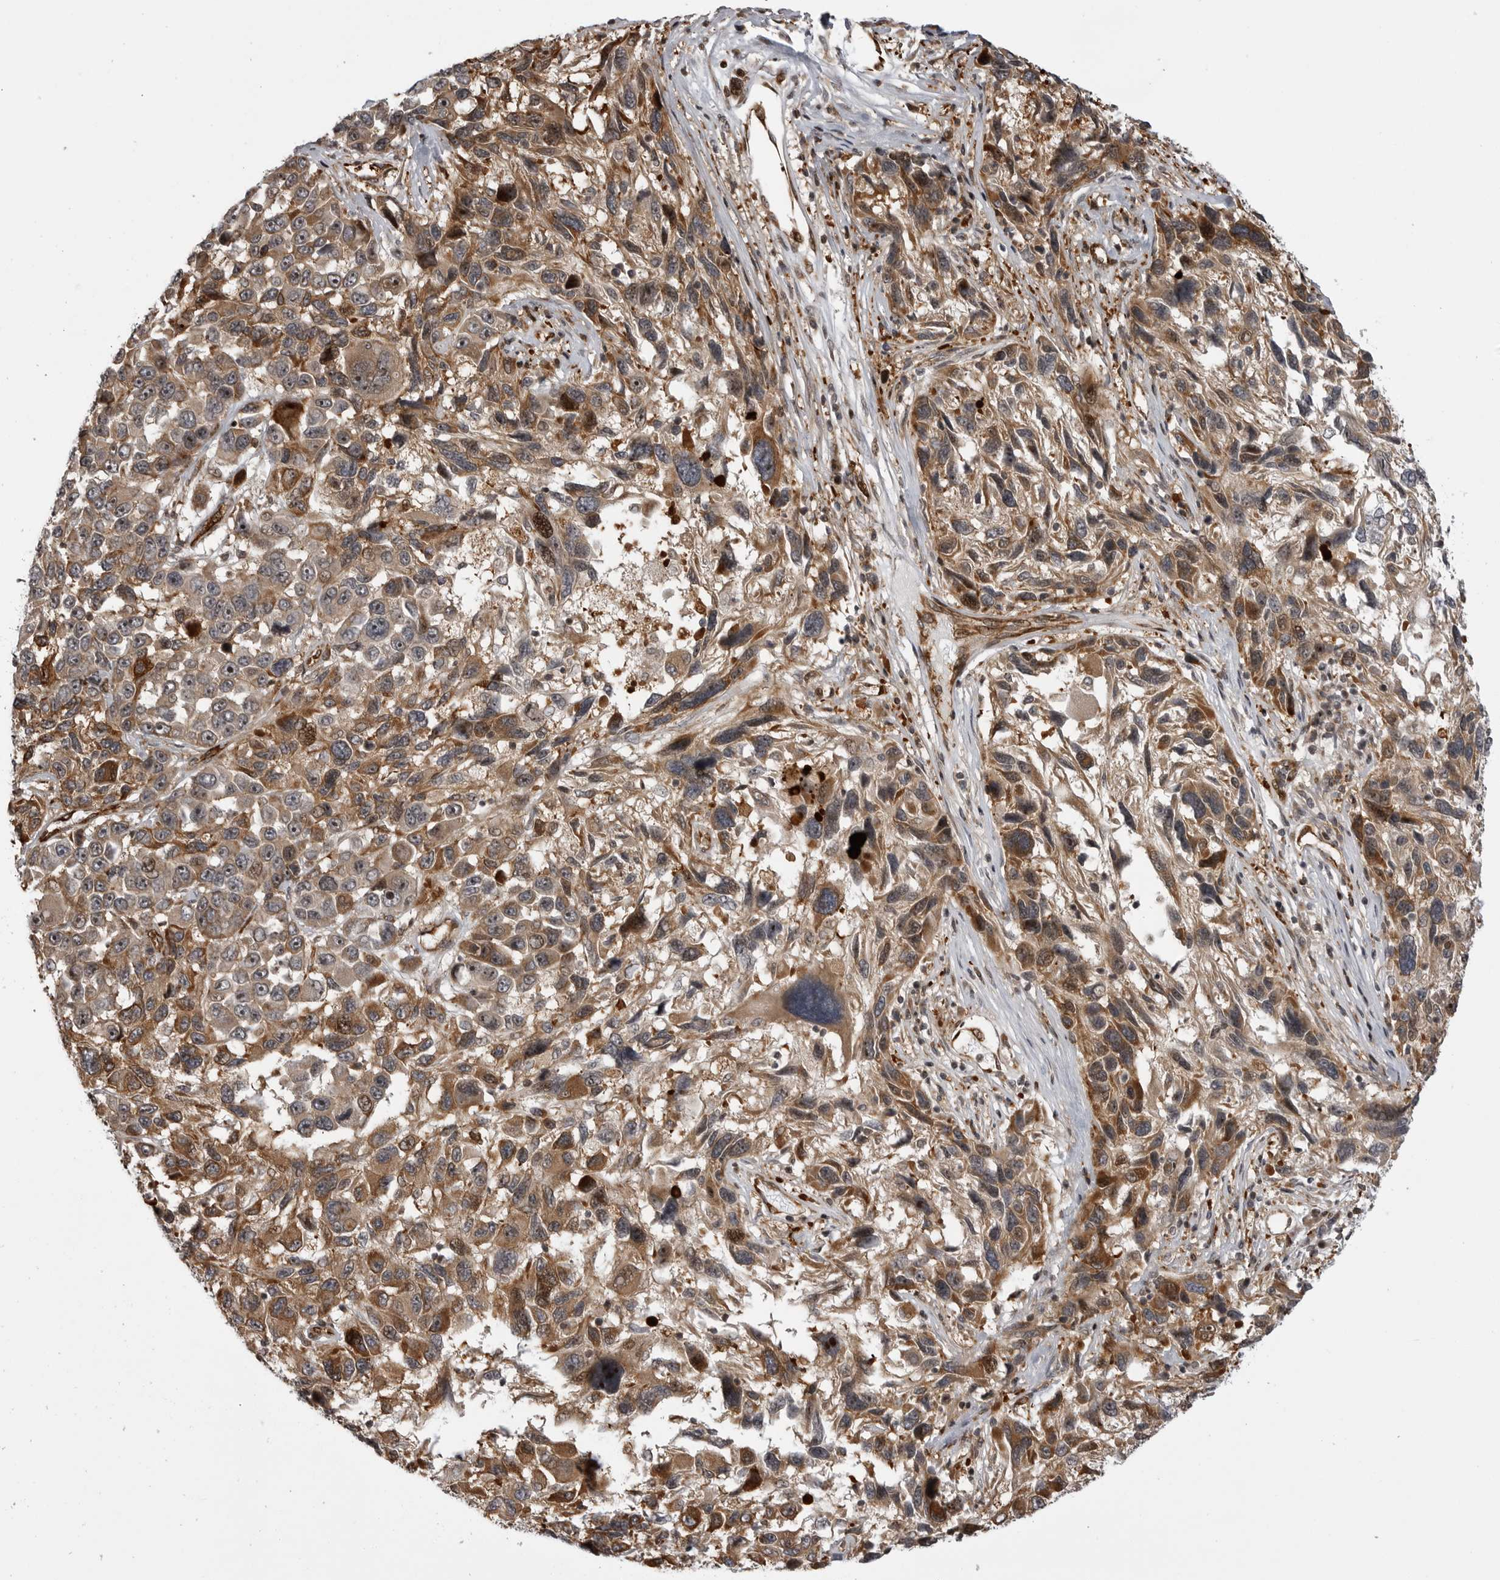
{"staining": {"intensity": "moderate", "quantity": ">75%", "location": "cytoplasmic/membranous,nuclear"}, "tissue": "melanoma", "cell_type": "Tumor cells", "image_type": "cancer", "snomed": [{"axis": "morphology", "description": "Malignant melanoma, NOS"}, {"axis": "topography", "description": "Skin"}], "caption": "A brown stain highlights moderate cytoplasmic/membranous and nuclear expression of a protein in malignant melanoma tumor cells.", "gene": "ABL1", "patient": {"sex": "male", "age": 53}}